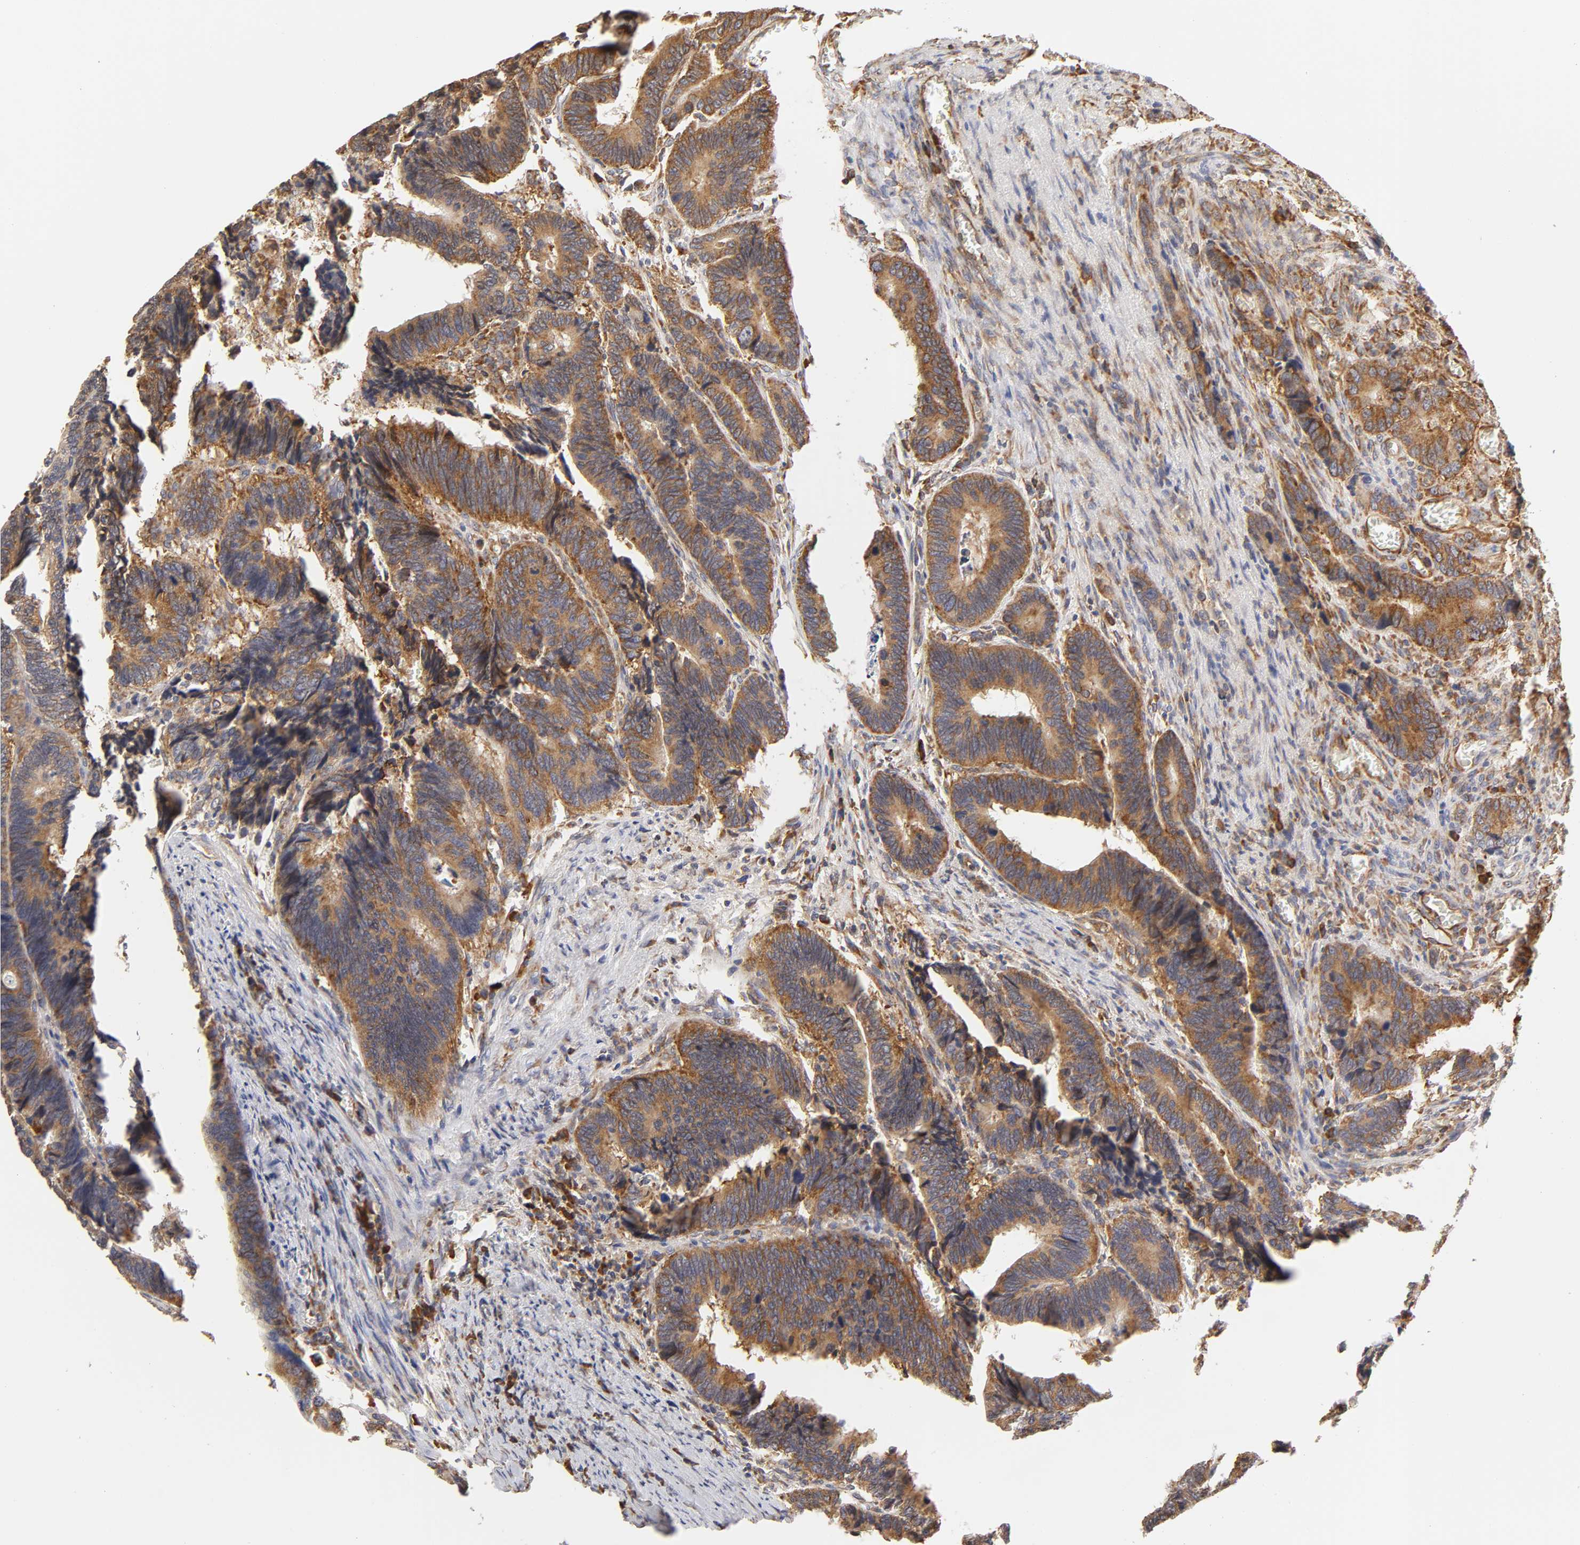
{"staining": {"intensity": "strong", "quantity": ">75%", "location": "cytoplasmic/membranous"}, "tissue": "colorectal cancer", "cell_type": "Tumor cells", "image_type": "cancer", "snomed": [{"axis": "morphology", "description": "Adenocarcinoma, NOS"}, {"axis": "topography", "description": "Colon"}], "caption": "Strong cytoplasmic/membranous staining for a protein is identified in approximately >75% of tumor cells of colorectal cancer (adenocarcinoma) using immunohistochemistry.", "gene": "RPL14", "patient": {"sex": "male", "age": 72}}